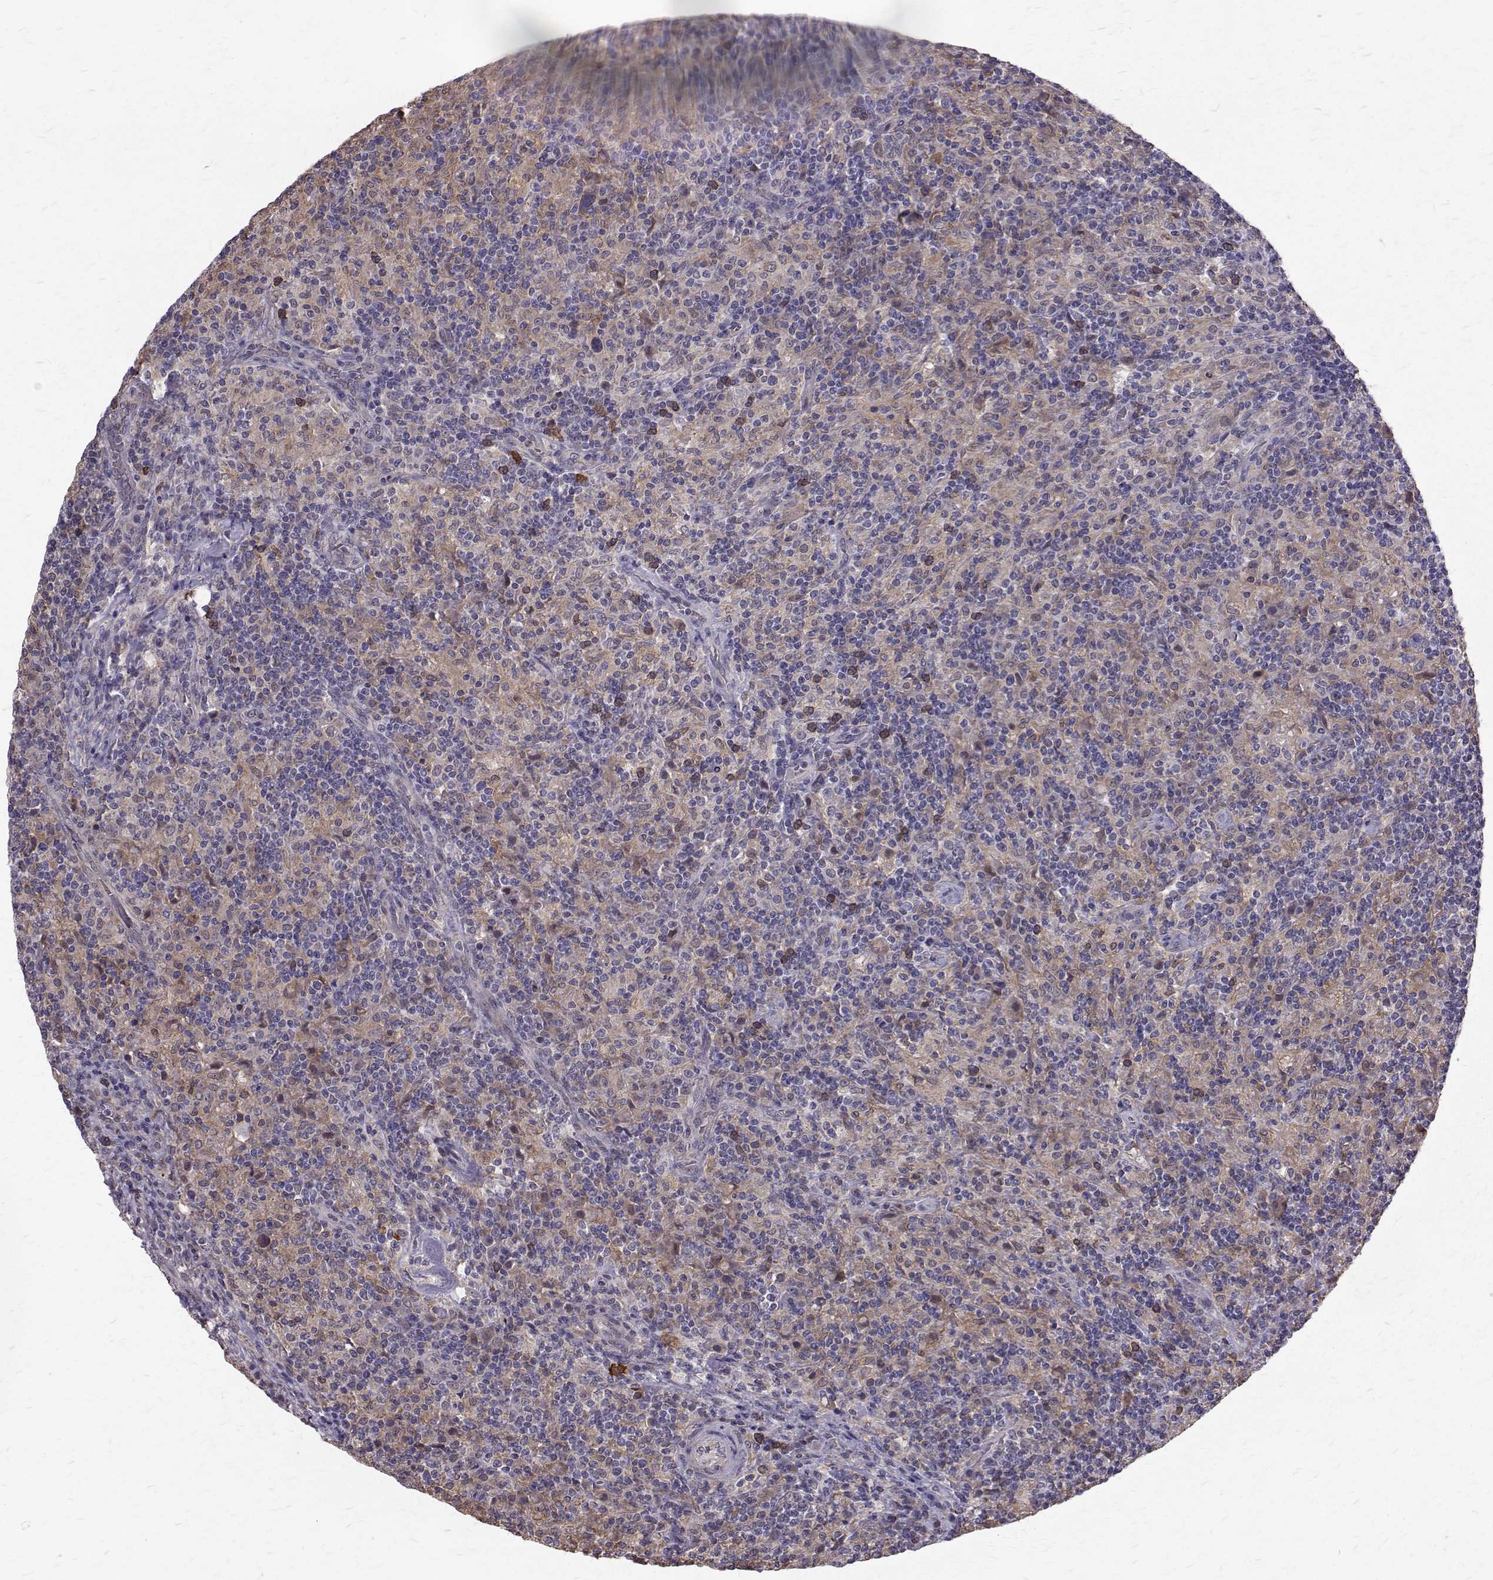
{"staining": {"intensity": "negative", "quantity": "none", "location": "none"}, "tissue": "lymphoma", "cell_type": "Tumor cells", "image_type": "cancer", "snomed": [{"axis": "morphology", "description": "Hodgkin's disease, NOS"}, {"axis": "topography", "description": "Lymph node"}], "caption": "Immunohistochemistry photomicrograph of neoplastic tissue: lymphoma stained with DAB reveals no significant protein positivity in tumor cells.", "gene": "CCDC89", "patient": {"sex": "male", "age": 70}}